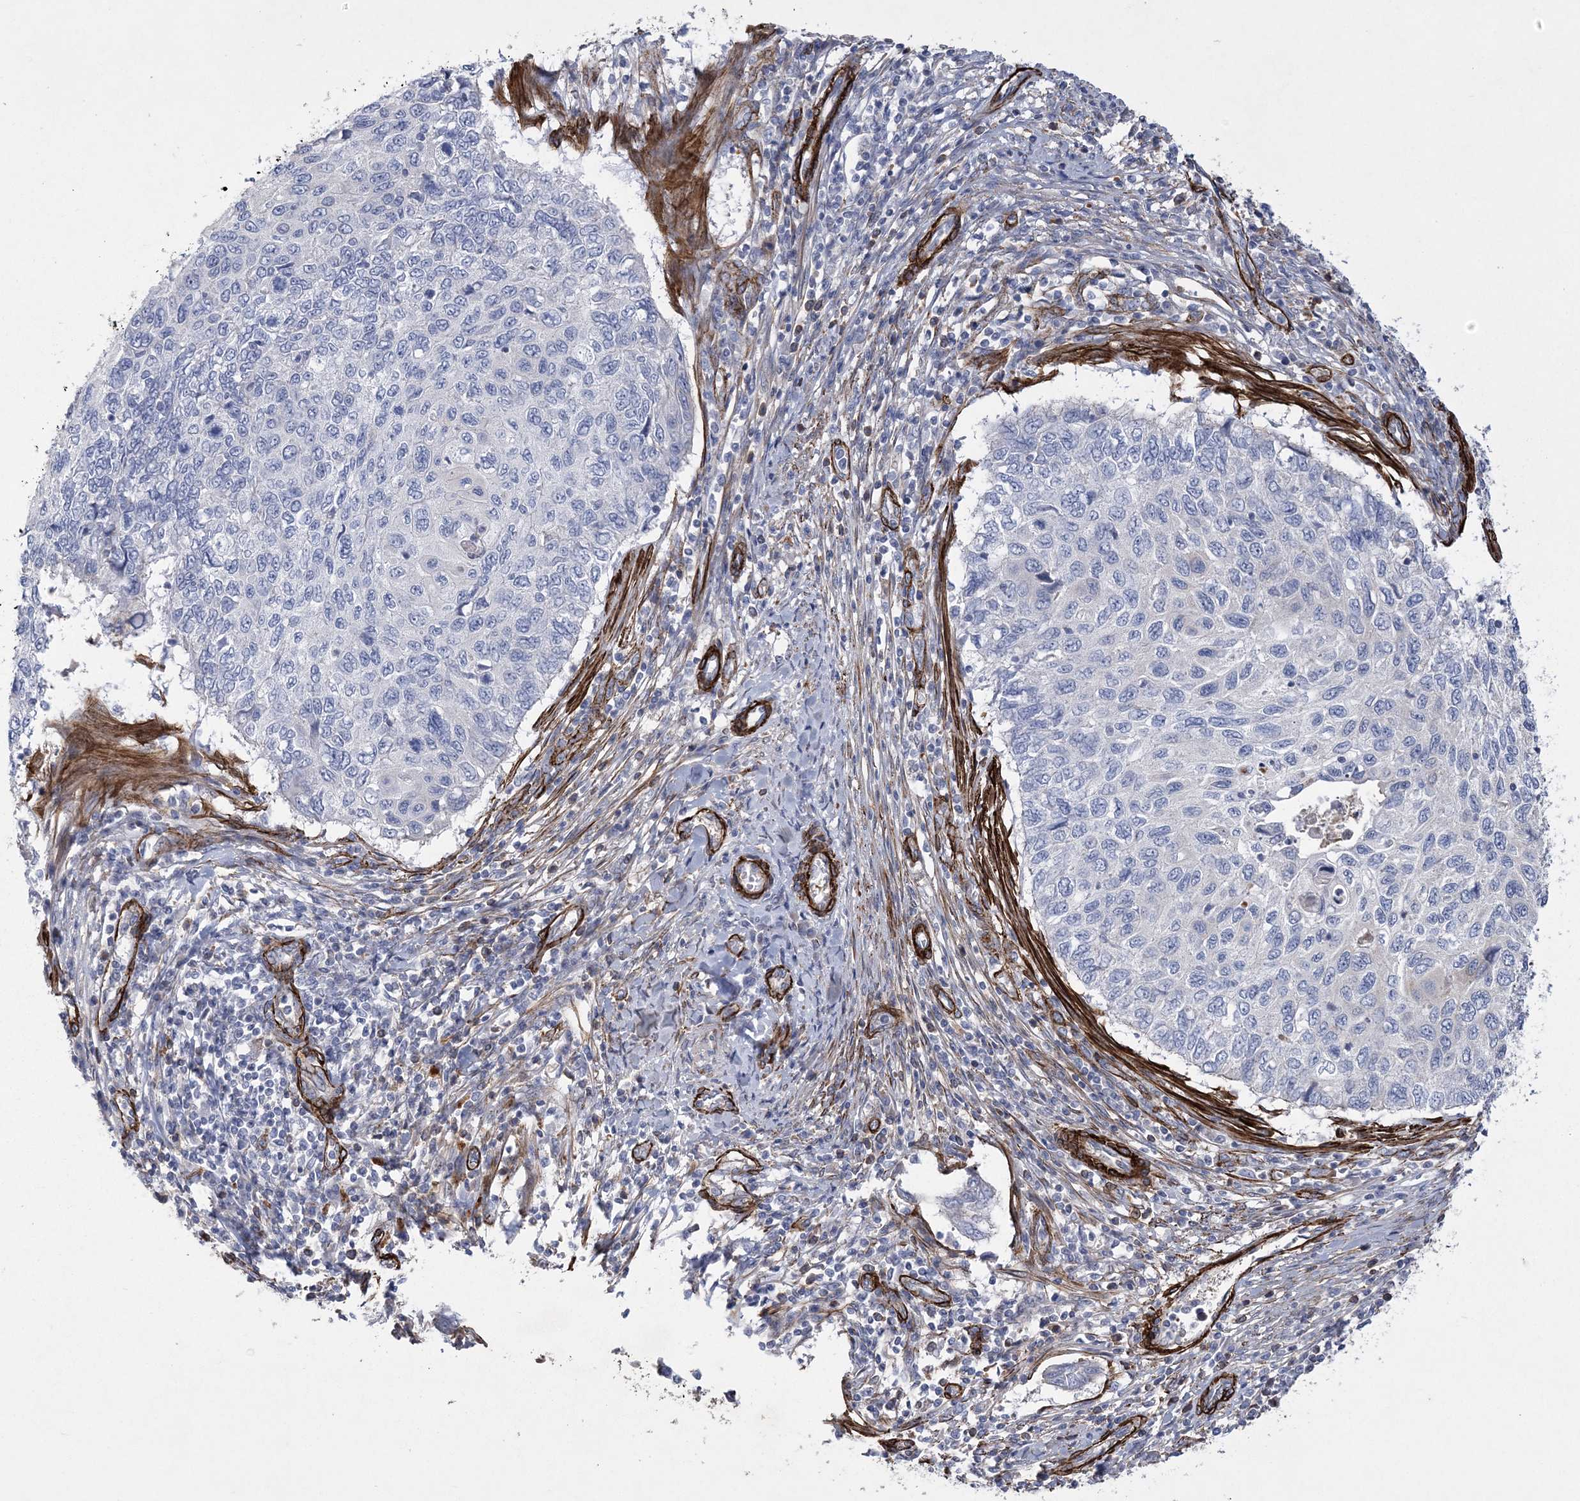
{"staining": {"intensity": "negative", "quantity": "none", "location": "none"}, "tissue": "cervical cancer", "cell_type": "Tumor cells", "image_type": "cancer", "snomed": [{"axis": "morphology", "description": "Squamous cell carcinoma, NOS"}, {"axis": "topography", "description": "Cervix"}], "caption": "DAB (3,3'-diaminobenzidine) immunohistochemical staining of human cervical cancer displays no significant staining in tumor cells. The staining was performed using DAB (3,3'-diaminobenzidine) to visualize the protein expression in brown, while the nuclei were stained in blue with hematoxylin (Magnification: 20x).", "gene": "ARSJ", "patient": {"sex": "female", "age": 70}}